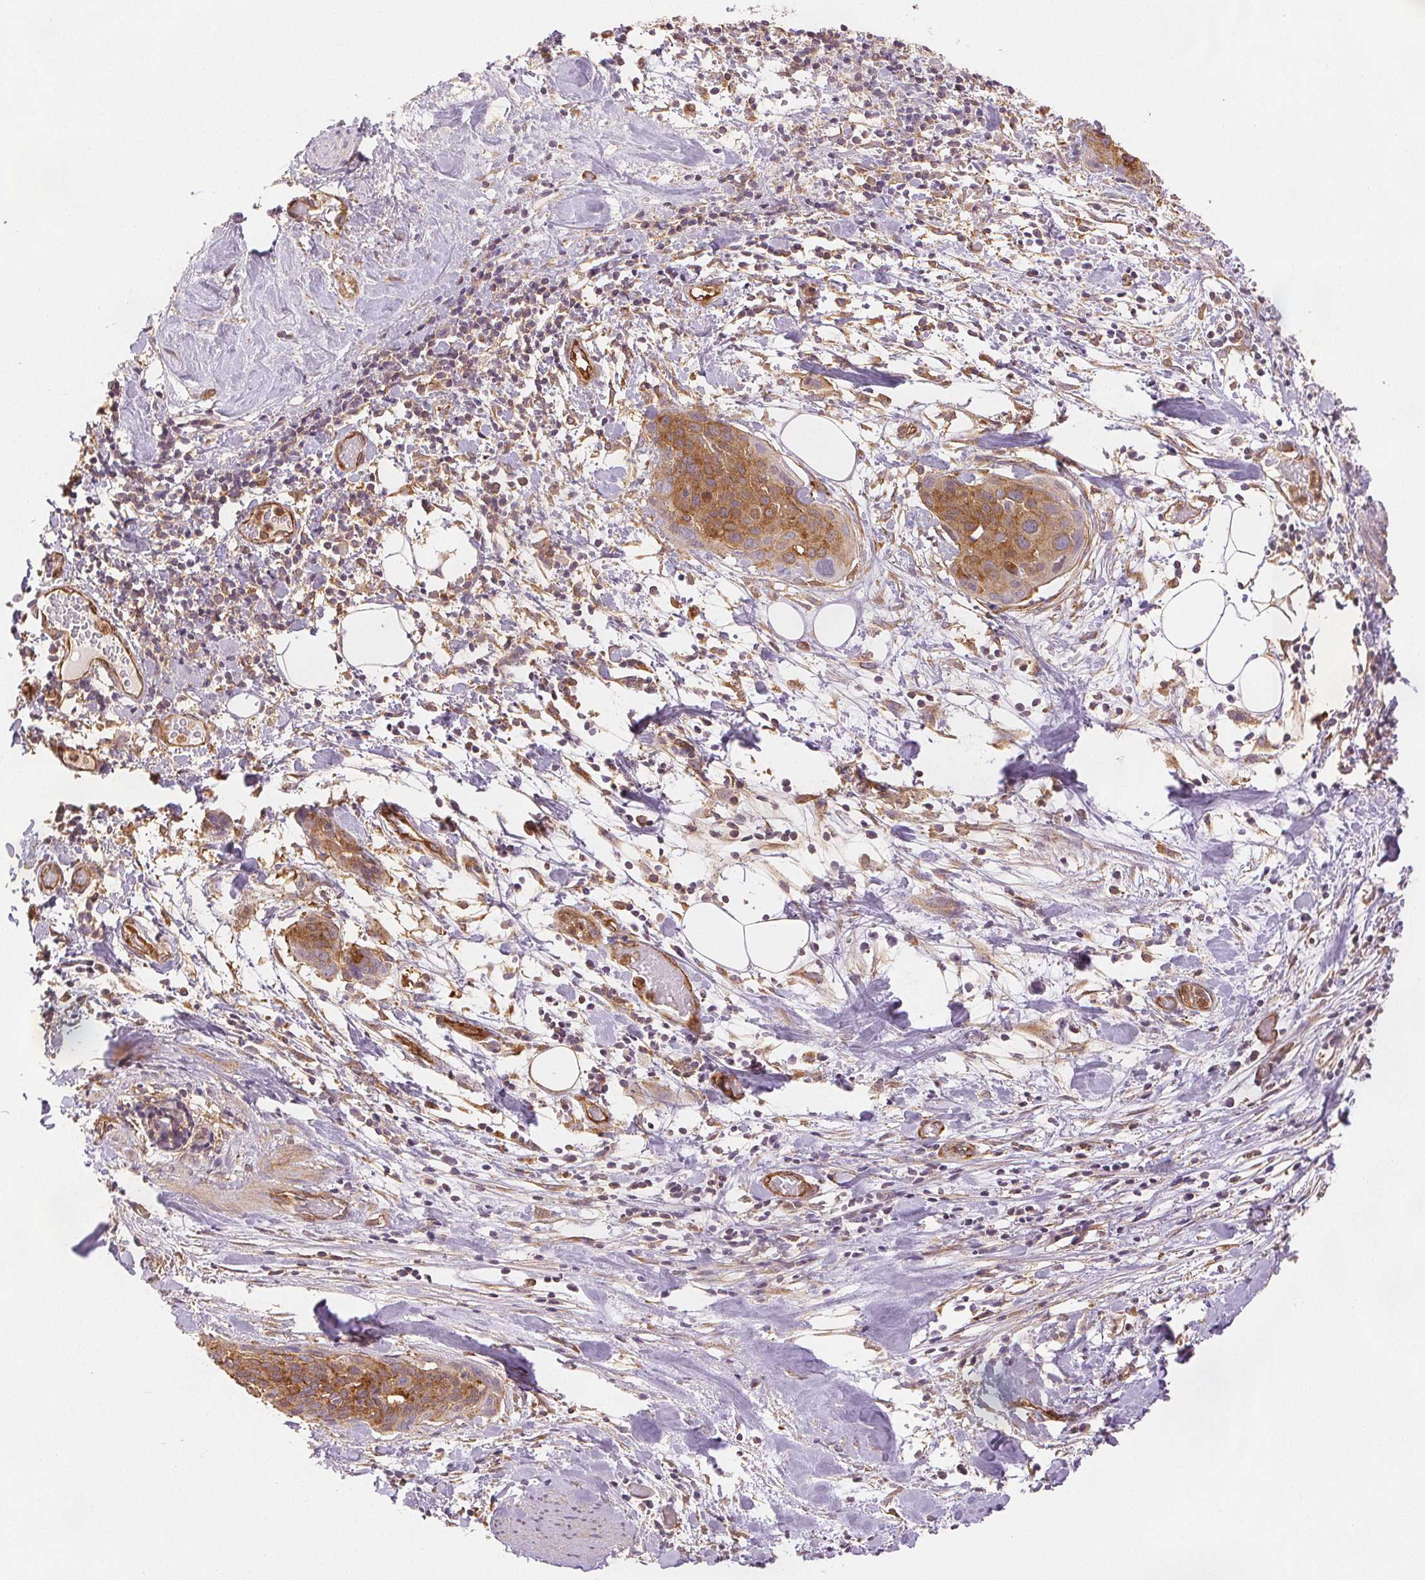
{"staining": {"intensity": "moderate", "quantity": ">75%", "location": "cytoplasmic/membranous"}, "tissue": "cervical cancer", "cell_type": "Tumor cells", "image_type": "cancer", "snomed": [{"axis": "morphology", "description": "Squamous cell carcinoma, NOS"}, {"axis": "topography", "description": "Cervix"}], "caption": "High-magnification brightfield microscopy of cervical squamous cell carcinoma stained with DAB (brown) and counterstained with hematoxylin (blue). tumor cells exhibit moderate cytoplasmic/membranous positivity is present in approximately>75% of cells.", "gene": "DIAPH2", "patient": {"sex": "female", "age": 39}}